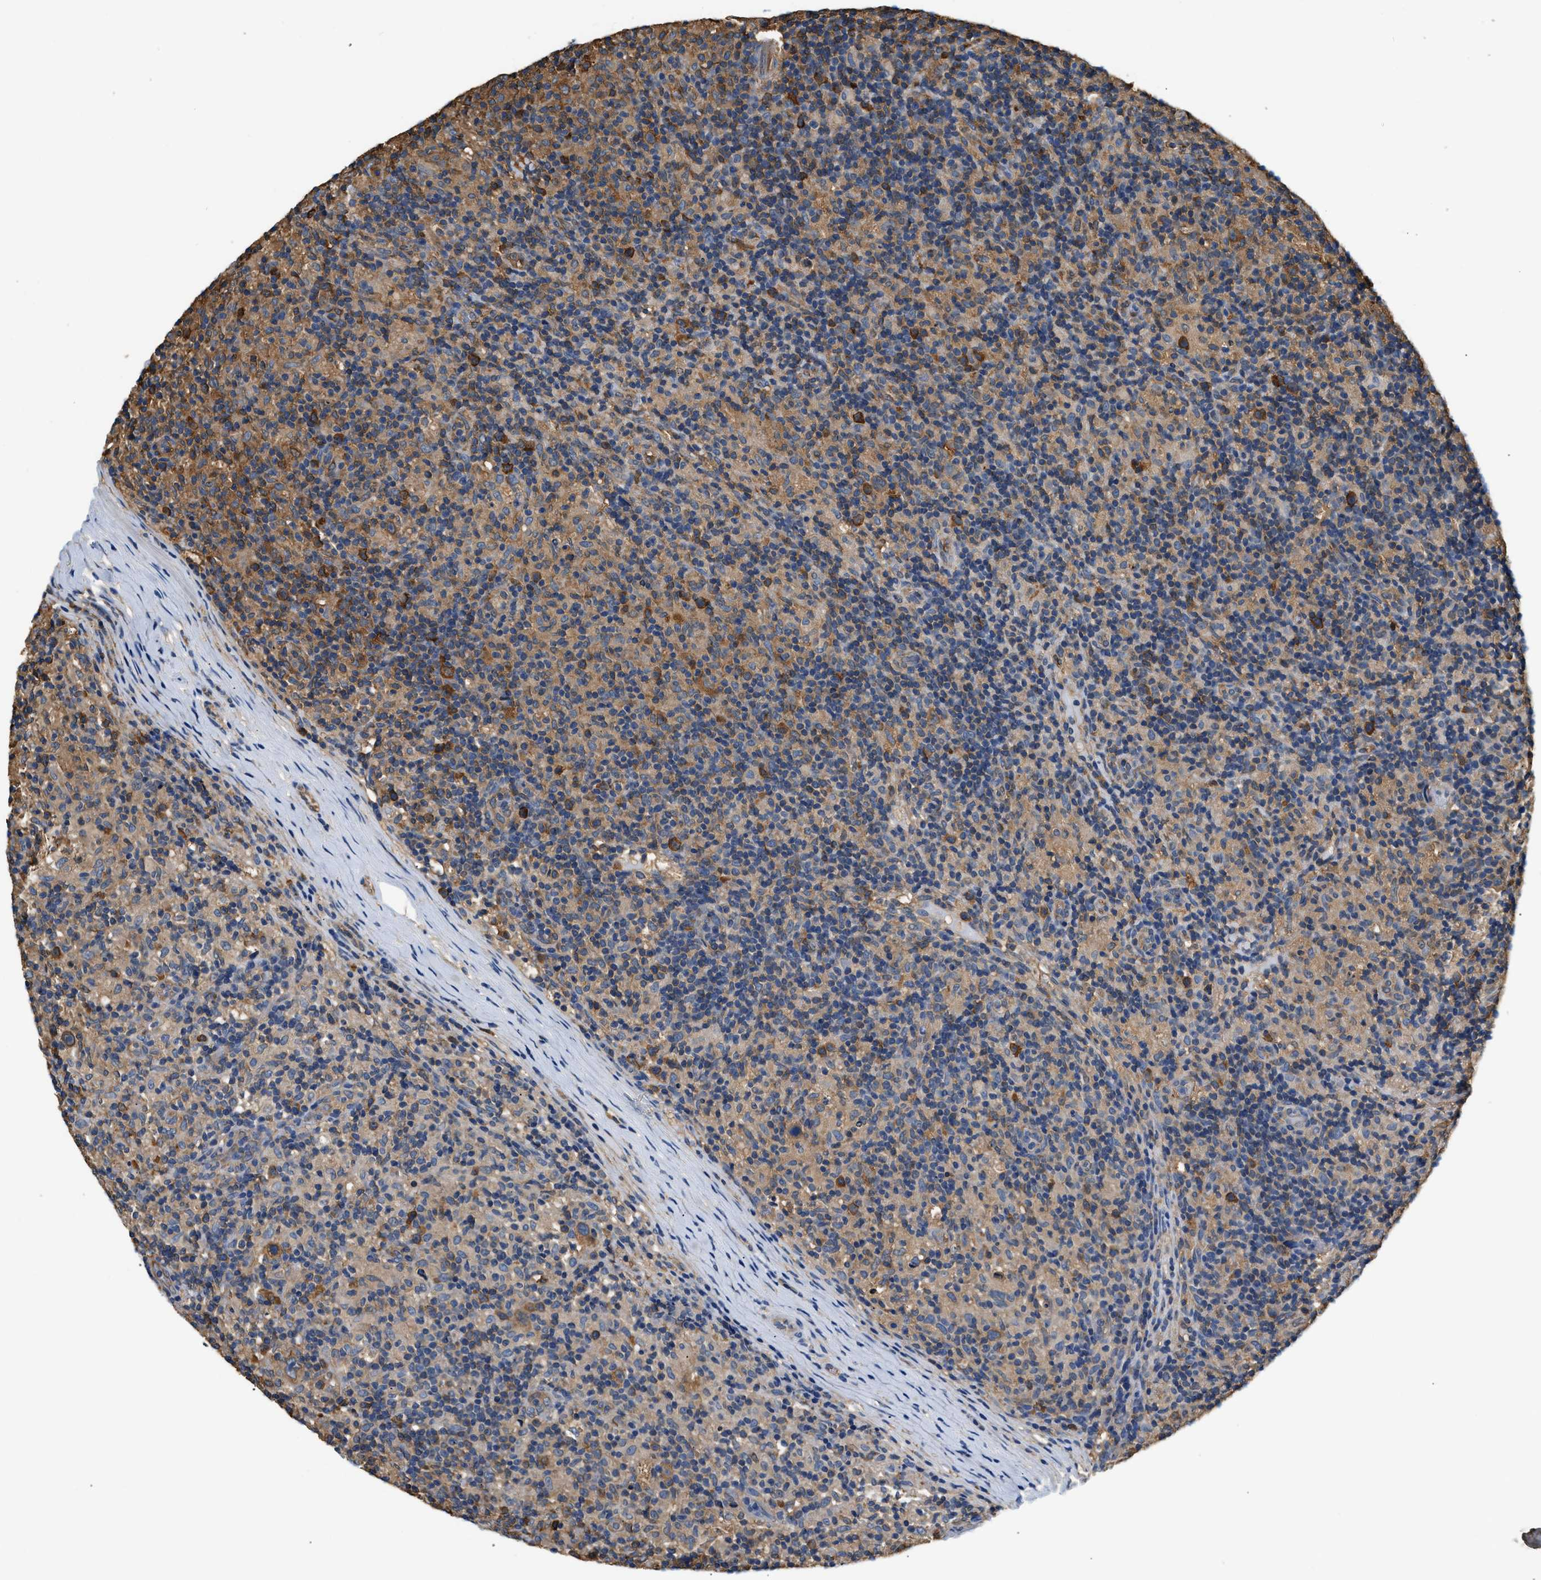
{"staining": {"intensity": "moderate", "quantity": ">75%", "location": "cytoplasmic/membranous"}, "tissue": "lymphoma", "cell_type": "Tumor cells", "image_type": "cancer", "snomed": [{"axis": "morphology", "description": "Hodgkin's disease, NOS"}, {"axis": "topography", "description": "Lymph node"}], "caption": "This image demonstrates immunohistochemistry (IHC) staining of Hodgkin's disease, with medium moderate cytoplasmic/membranous staining in approximately >75% of tumor cells.", "gene": "PPP2R1B", "patient": {"sex": "male", "age": 70}}